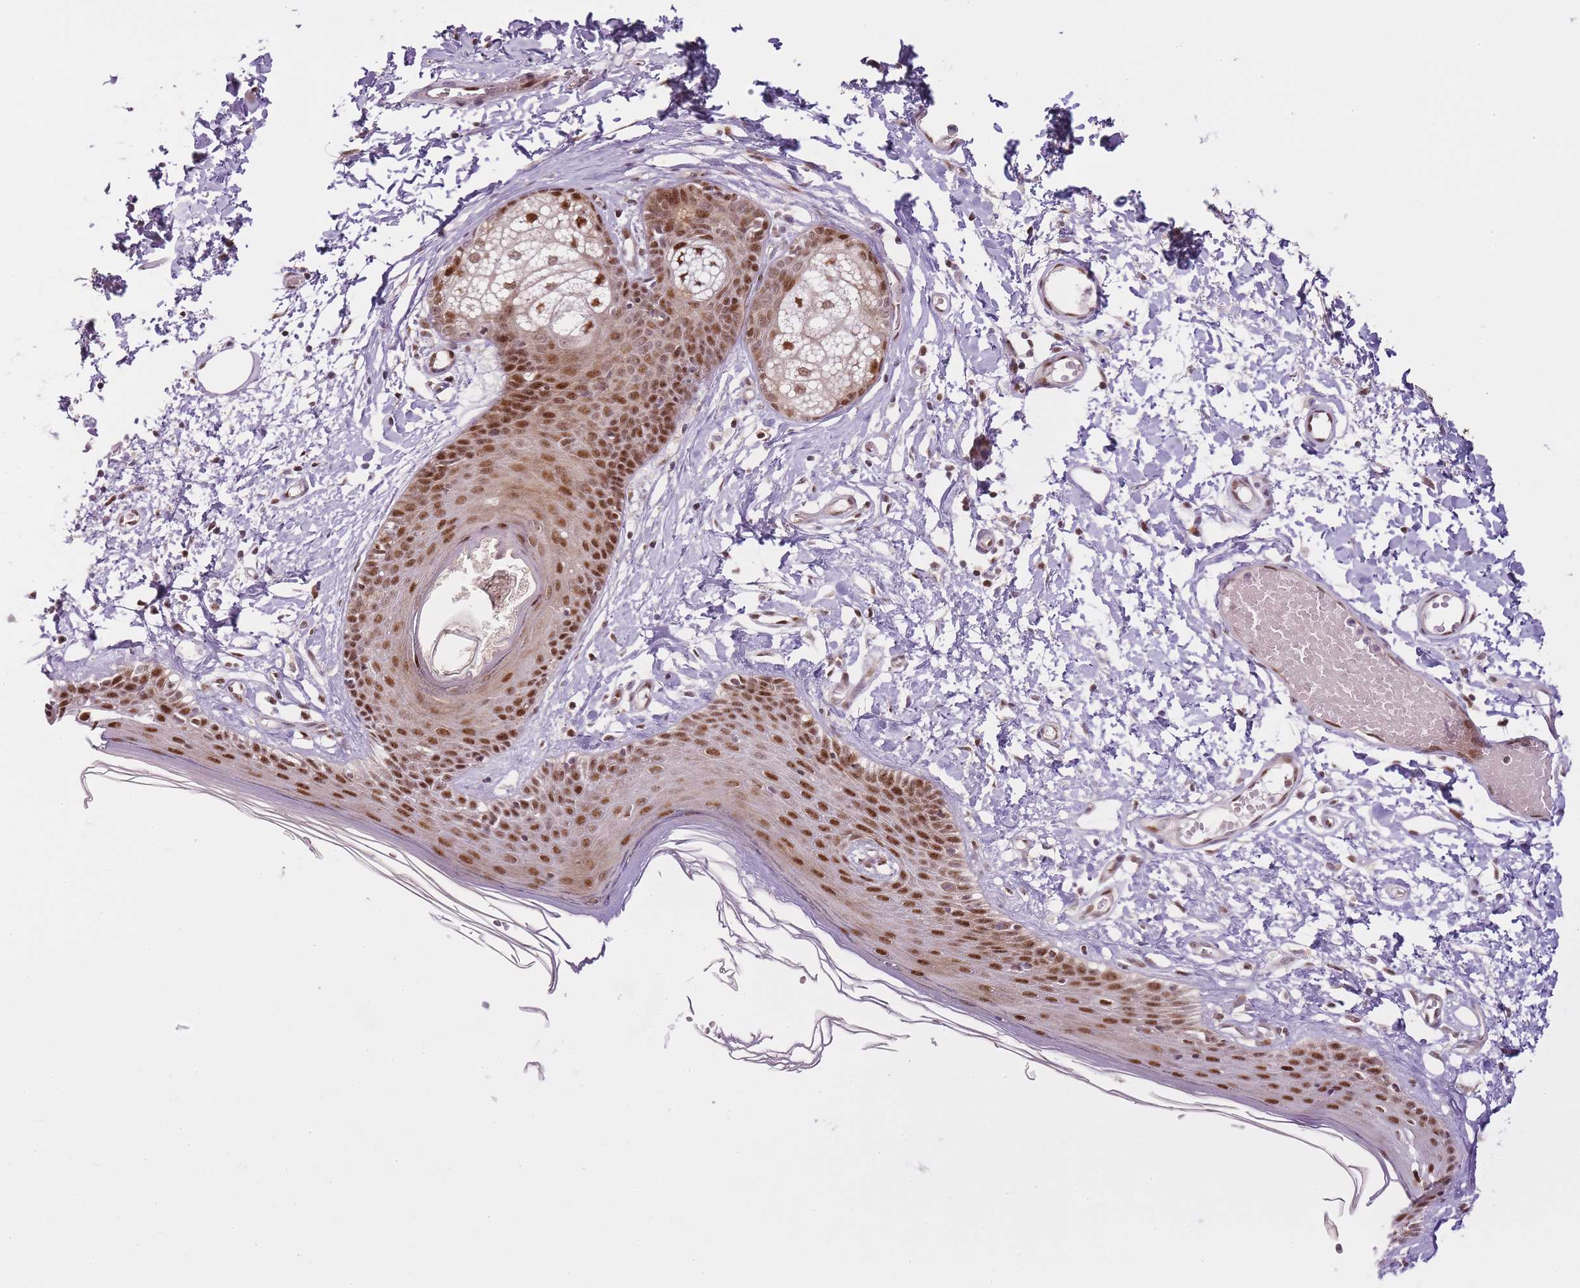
{"staining": {"intensity": "strong", "quantity": ">75%", "location": "nuclear"}, "tissue": "skin", "cell_type": "Epidermal cells", "image_type": "normal", "snomed": [{"axis": "morphology", "description": "Normal tissue, NOS"}, {"axis": "topography", "description": "Adipose tissue"}, {"axis": "topography", "description": "Vascular tissue"}, {"axis": "topography", "description": "Vulva"}, {"axis": "topography", "description": "Peripheral nerve tissue"}], "caption": "Immunohistochemical staining of normal skin displays high levels of strong nuclear staining in about >75% of epidermal cells. Using DAB (brown) and hematoxylin (blue) stains, captured at high magnification using brightfield microscopy.", "gene": "OGG1", "patient": {"sex": "female", "age": 86}}